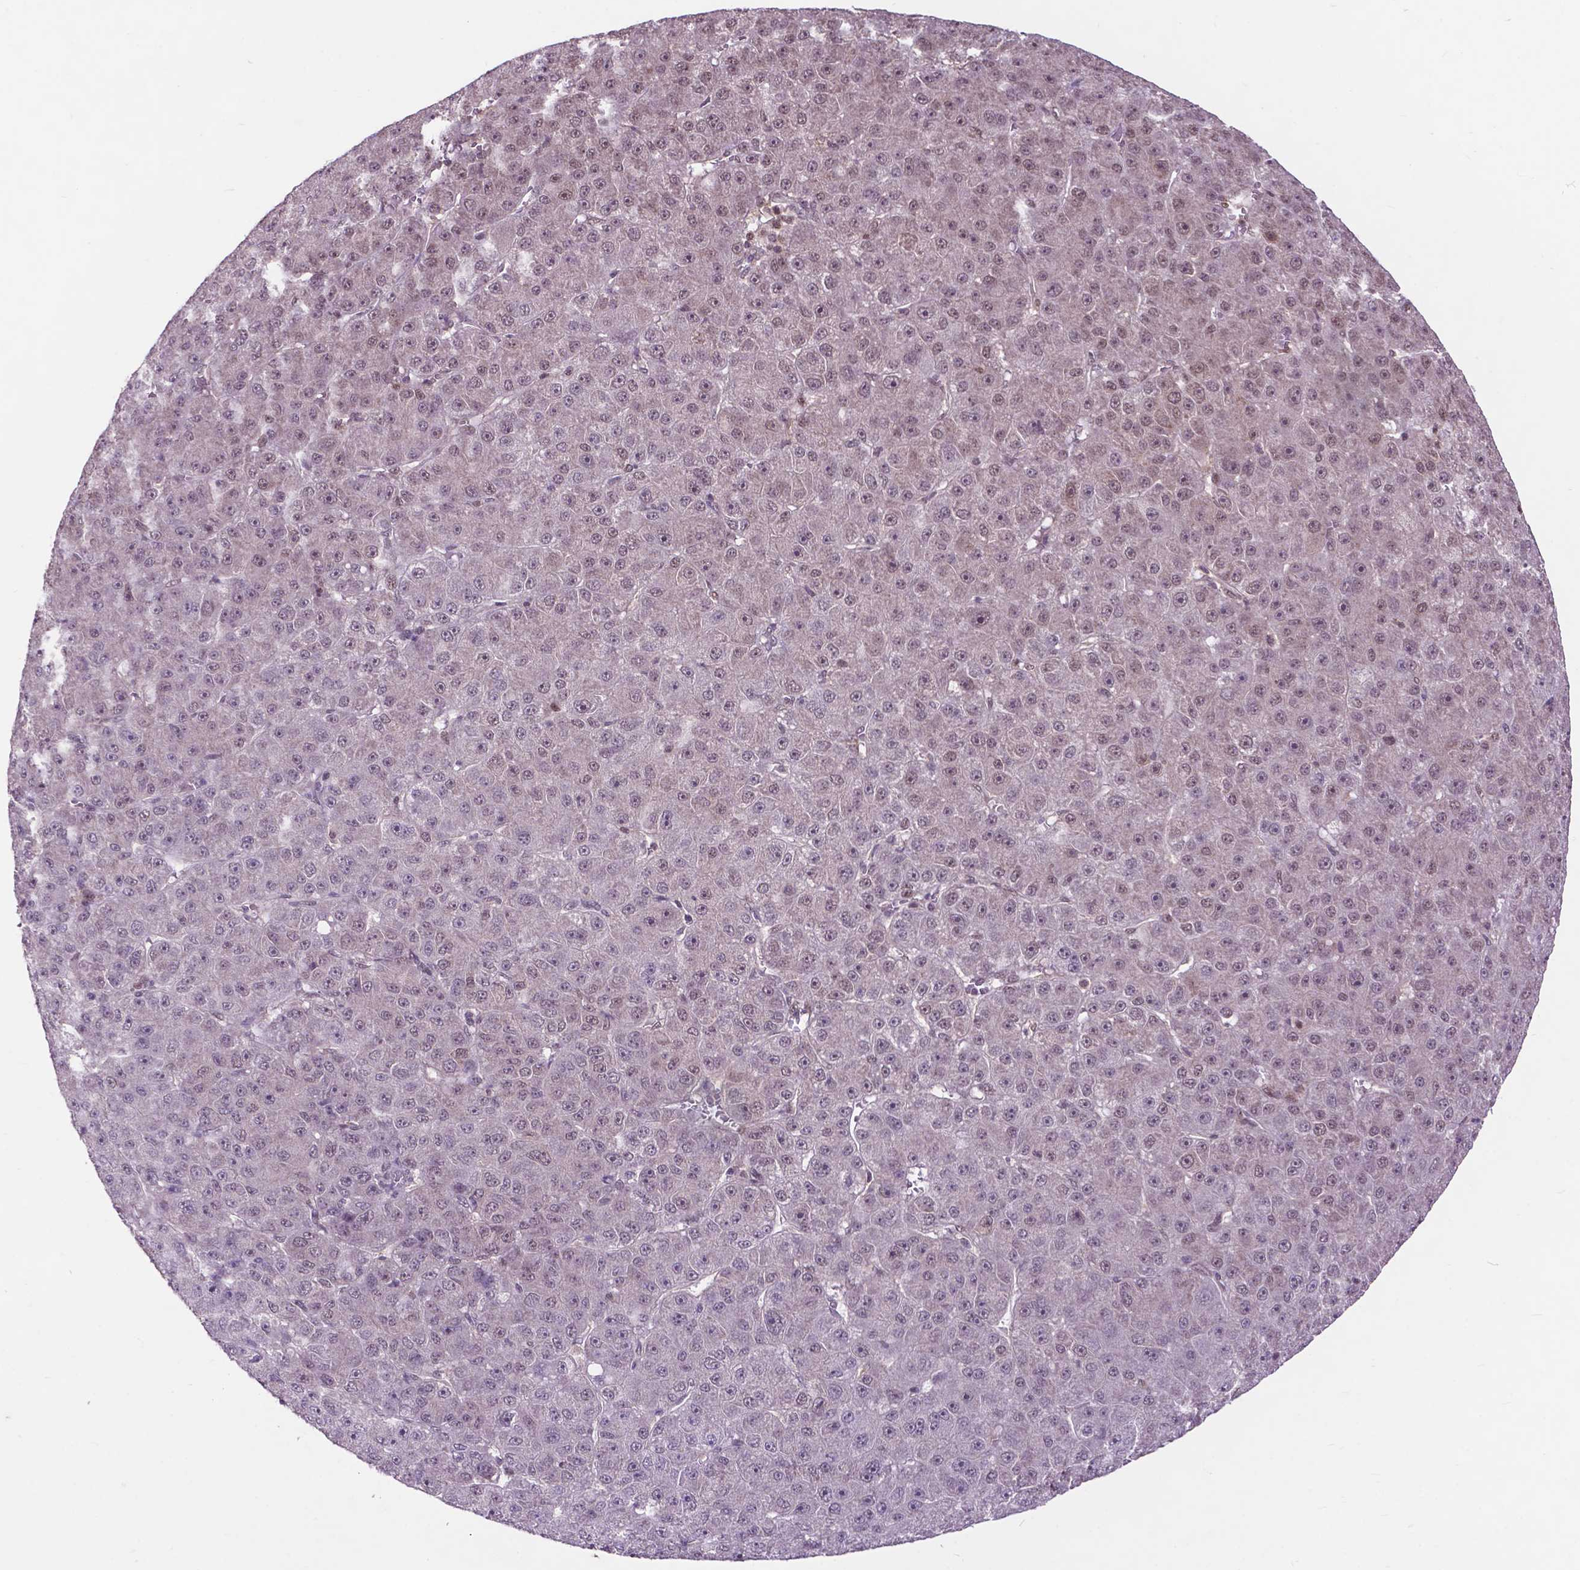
{"staining": {"intensity": "weak", "quantity": "<25%", "location": "nuclear"}, "tissue": "liver cancer", "cell_type": "Tumor cells", "image_type": "cancer", "snomed": [{"axis": "morphology", "description": "Carcinoma, Hepatocellular, NOS"}, {"axis": "topography", "description": "Liver"}], "caption": "This histopathology image is of liver cancer stained with immunohistochemistry (IHC) to label a protein in brown with the nuclei are counter-stained blue. There is no expression in tumor cells.", "gene": "FAF1", "patient": {"sex": "male", "age": 67}}